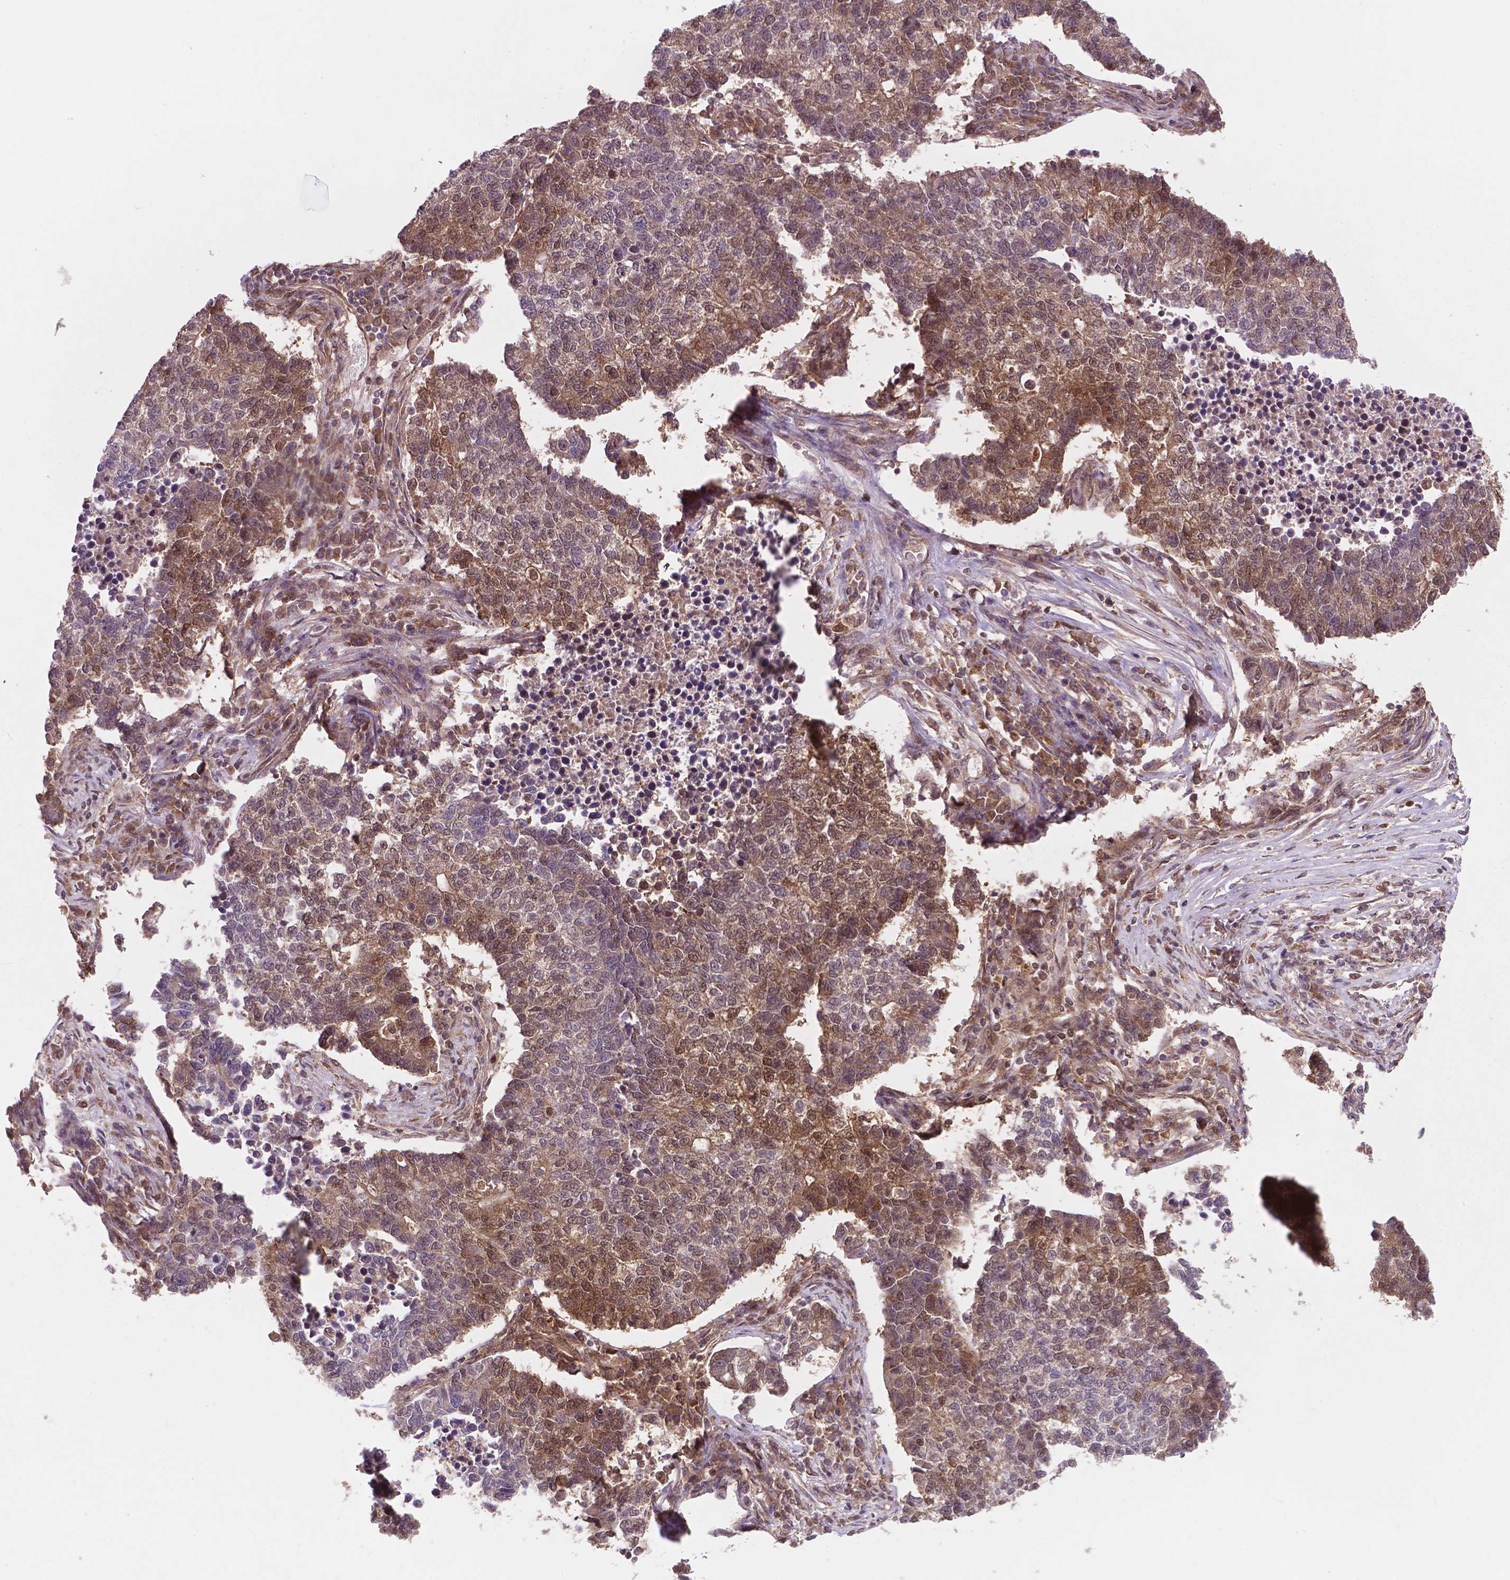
{"staining": {"intensity": "moderate", "quantity": ">75%", "location": "cytoplasmic/membranous,nuclear"}, "tissue": "lung cancer", "cell_type": "Tumor cells", "image_type": "cancer", "snomed": [{"axis": "morphology", "description": "Adenocarcinoma, NOS"}, {"axis": "topography", "description": "Lung"}], "caption": "Protein expression analysis of lung adenocarcinoma reveals moderate cytoplasmic/membranous and nuclear positivity in approximately >75% of tumor cells. (Brightfield microscopy of DAB IHC at high magnification).", "gene": "UBE2L6", "patient": {"sex": "male", "age": 57}}